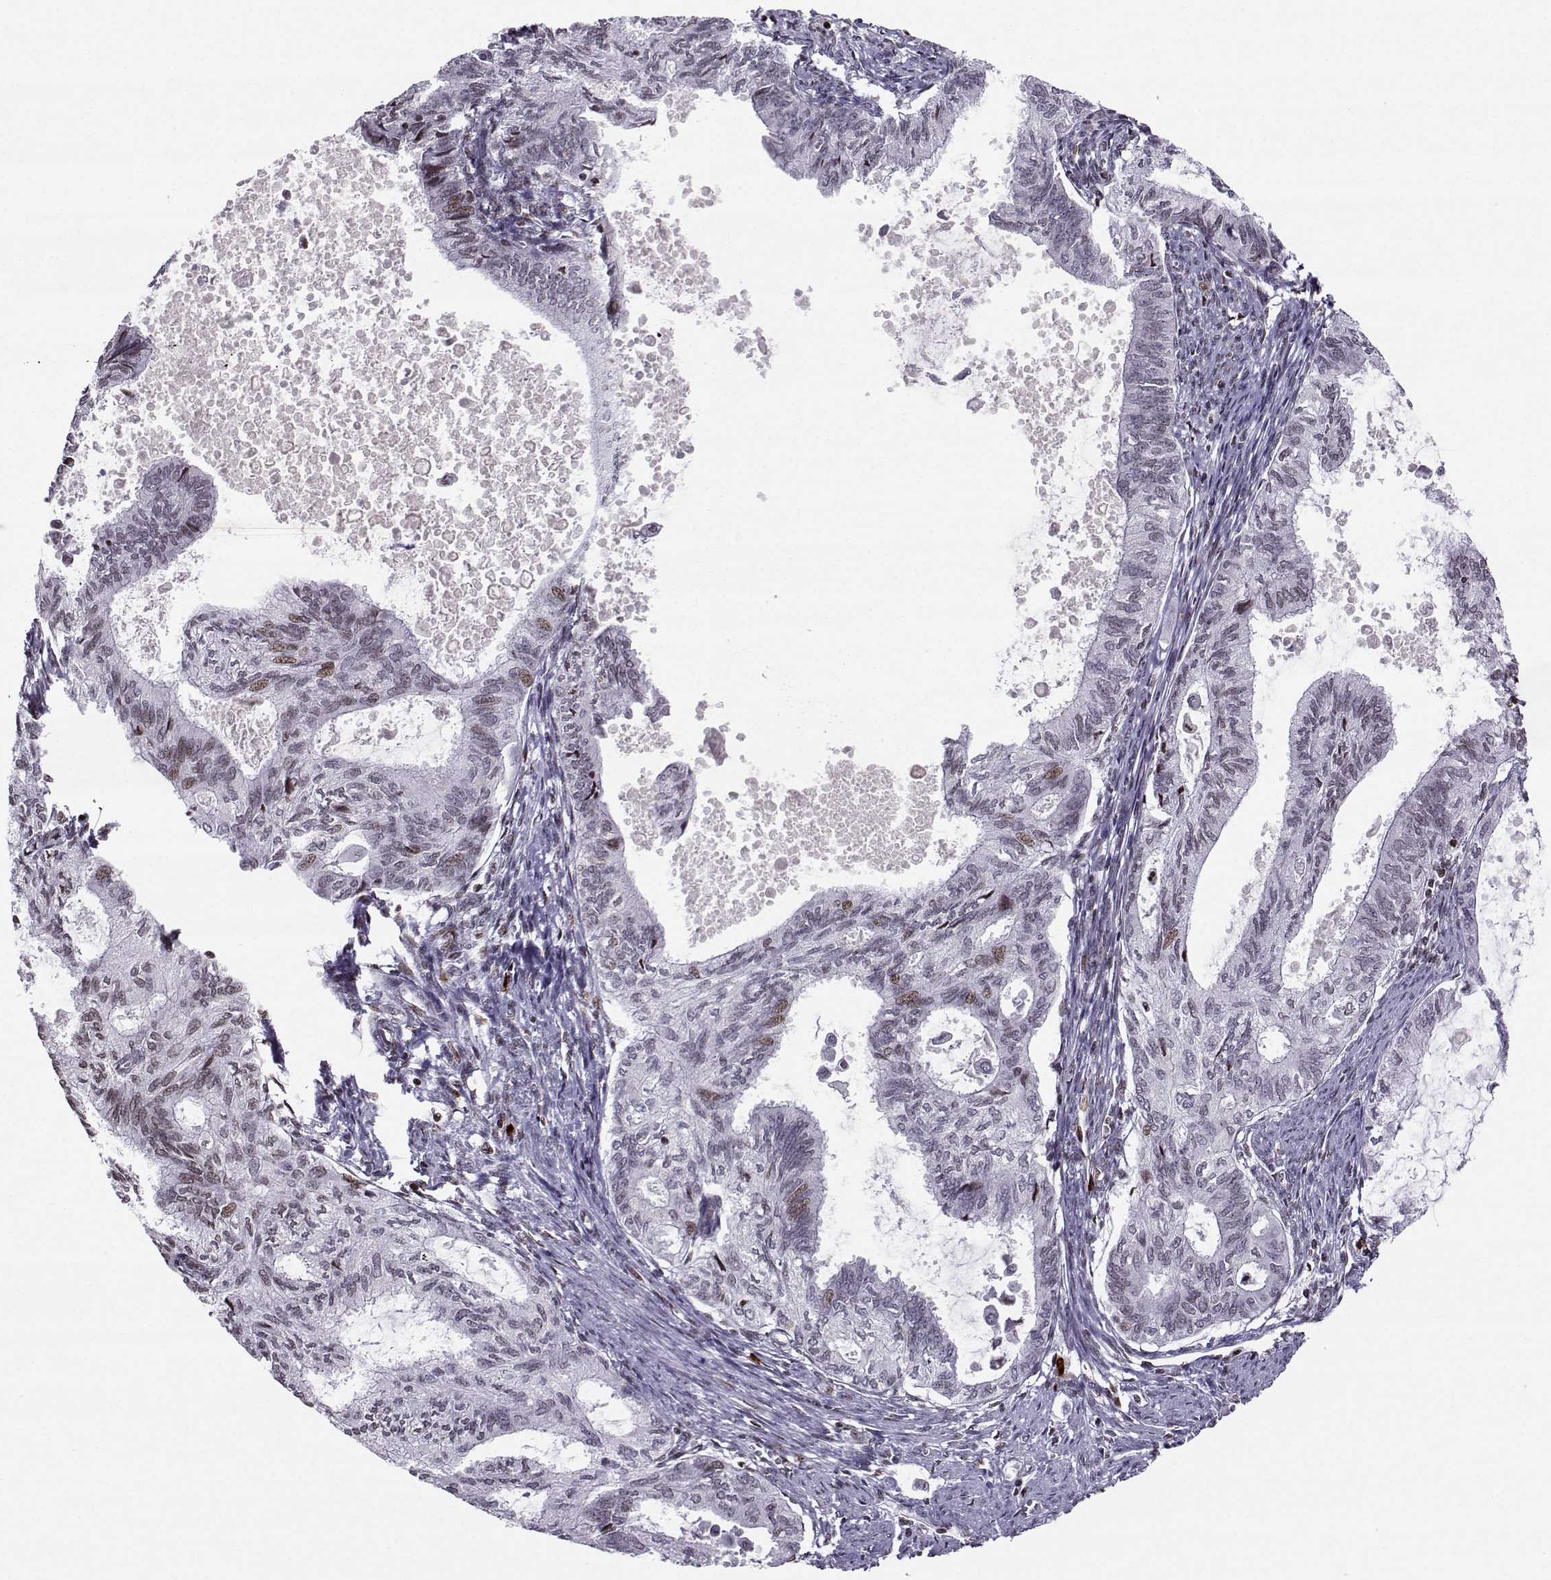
{"staining": {"intensity": "weak", "quantity": "<25%", "location": "nuclear"}, "tissue": "endometrial cancer", "cell_type": "Tumor cells", "image_type": "cancer", "snomed": [{"axis": "morphology", "description": "Adenocarcinoma, NOS"}, {"axis": "topography", "description": "Endometrium"}], "caption": "Tumor cells are negative for brown protein staining in endometrial adenocarcinoma.", "gene": "ZNF19", "patient": {"sex": "female", "age": 86}}